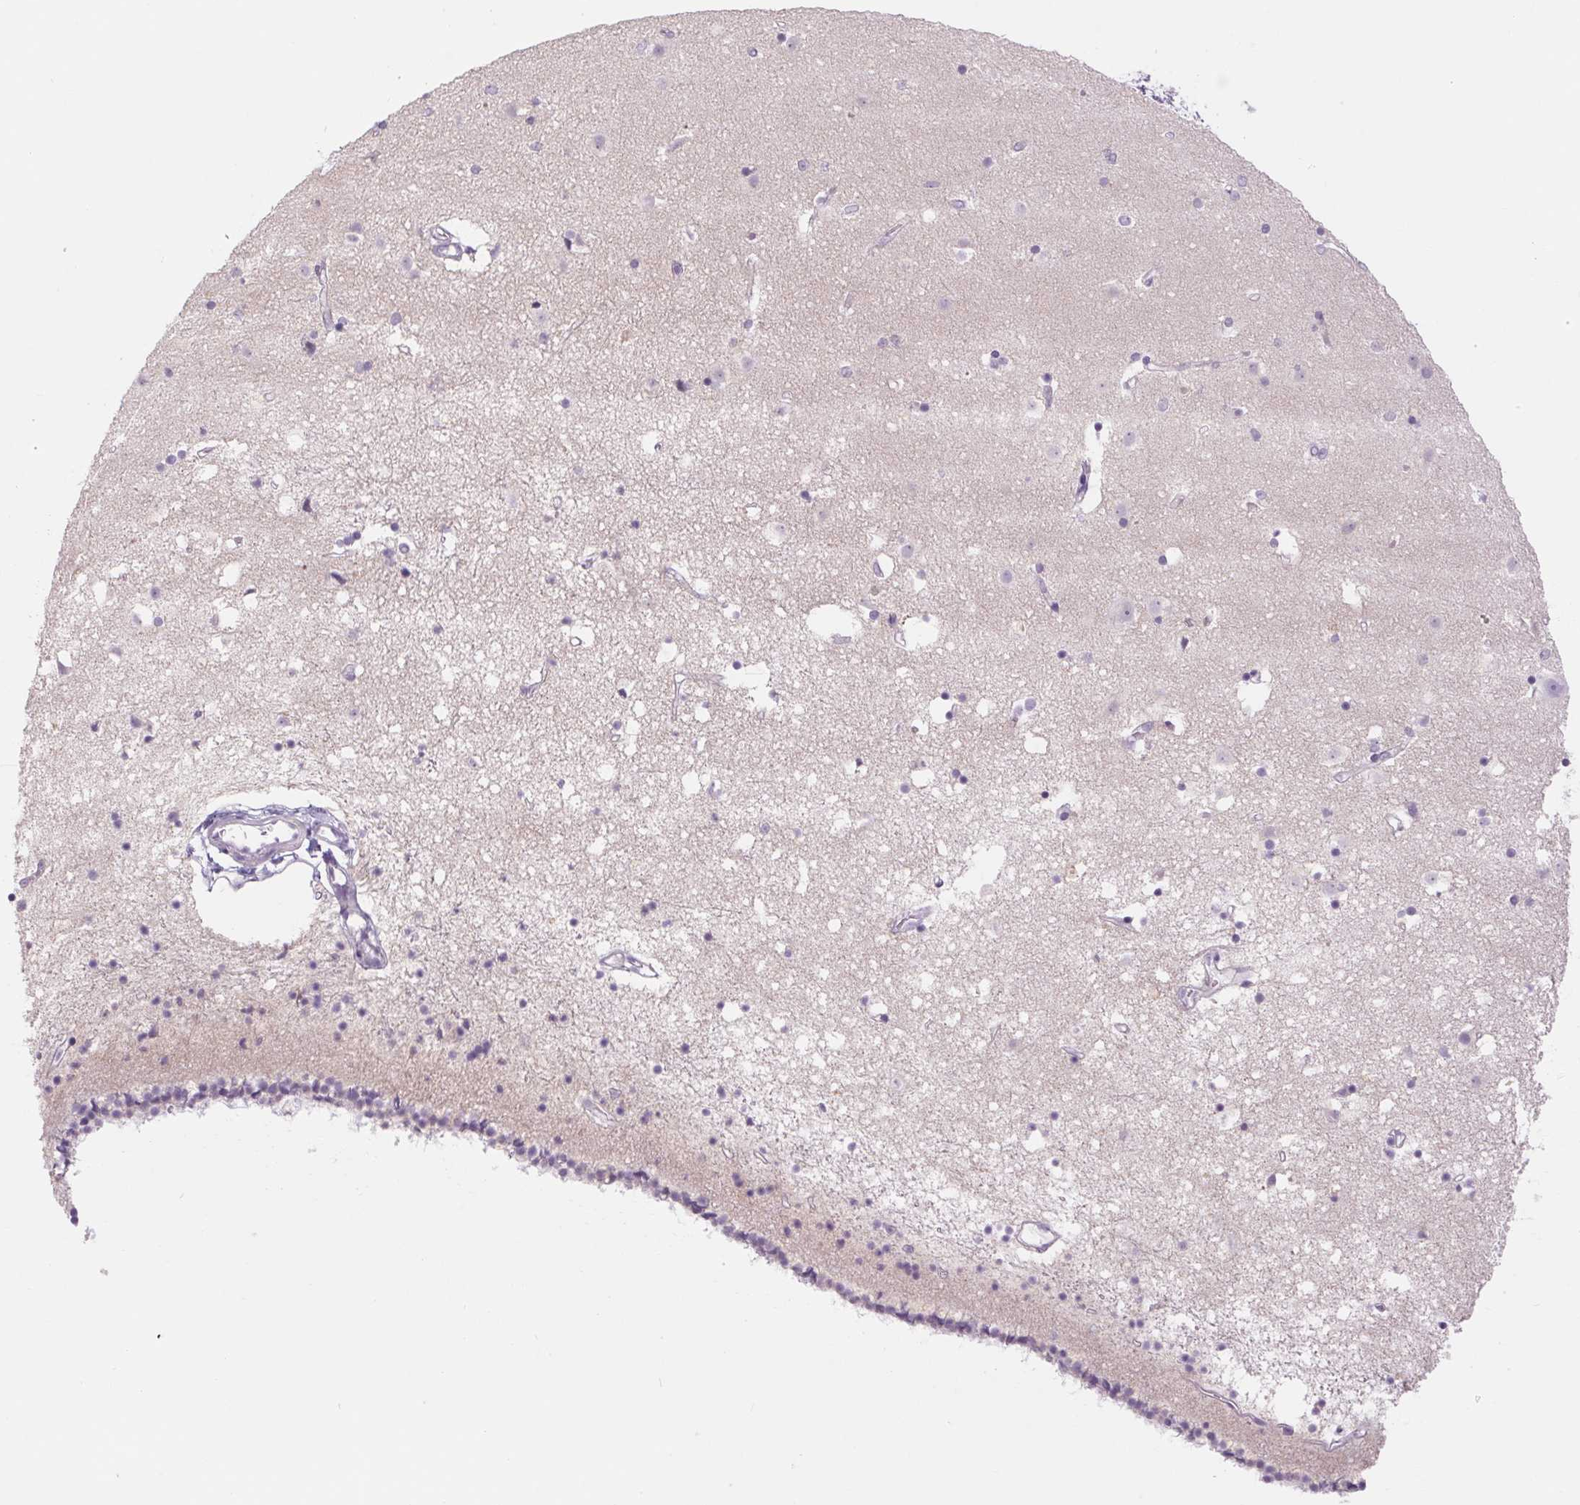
{"staining": {"intensity": "negative", "quantity": "none", "location": "none"}, "tissue": "caudate", "cell_type": "Glial cells", "image_type": "normal", "snomed": [{"axis": "morphology", "description": "Normal tissue, NOS"}, {"axis": "topography", "description": "Lateral ventricle wall"}], "caption": "Histopathology image shows no protein expression in glial cells of benign caudate.", "gene": "RPTN", "patient": {"sex": "female", "age": 71}}